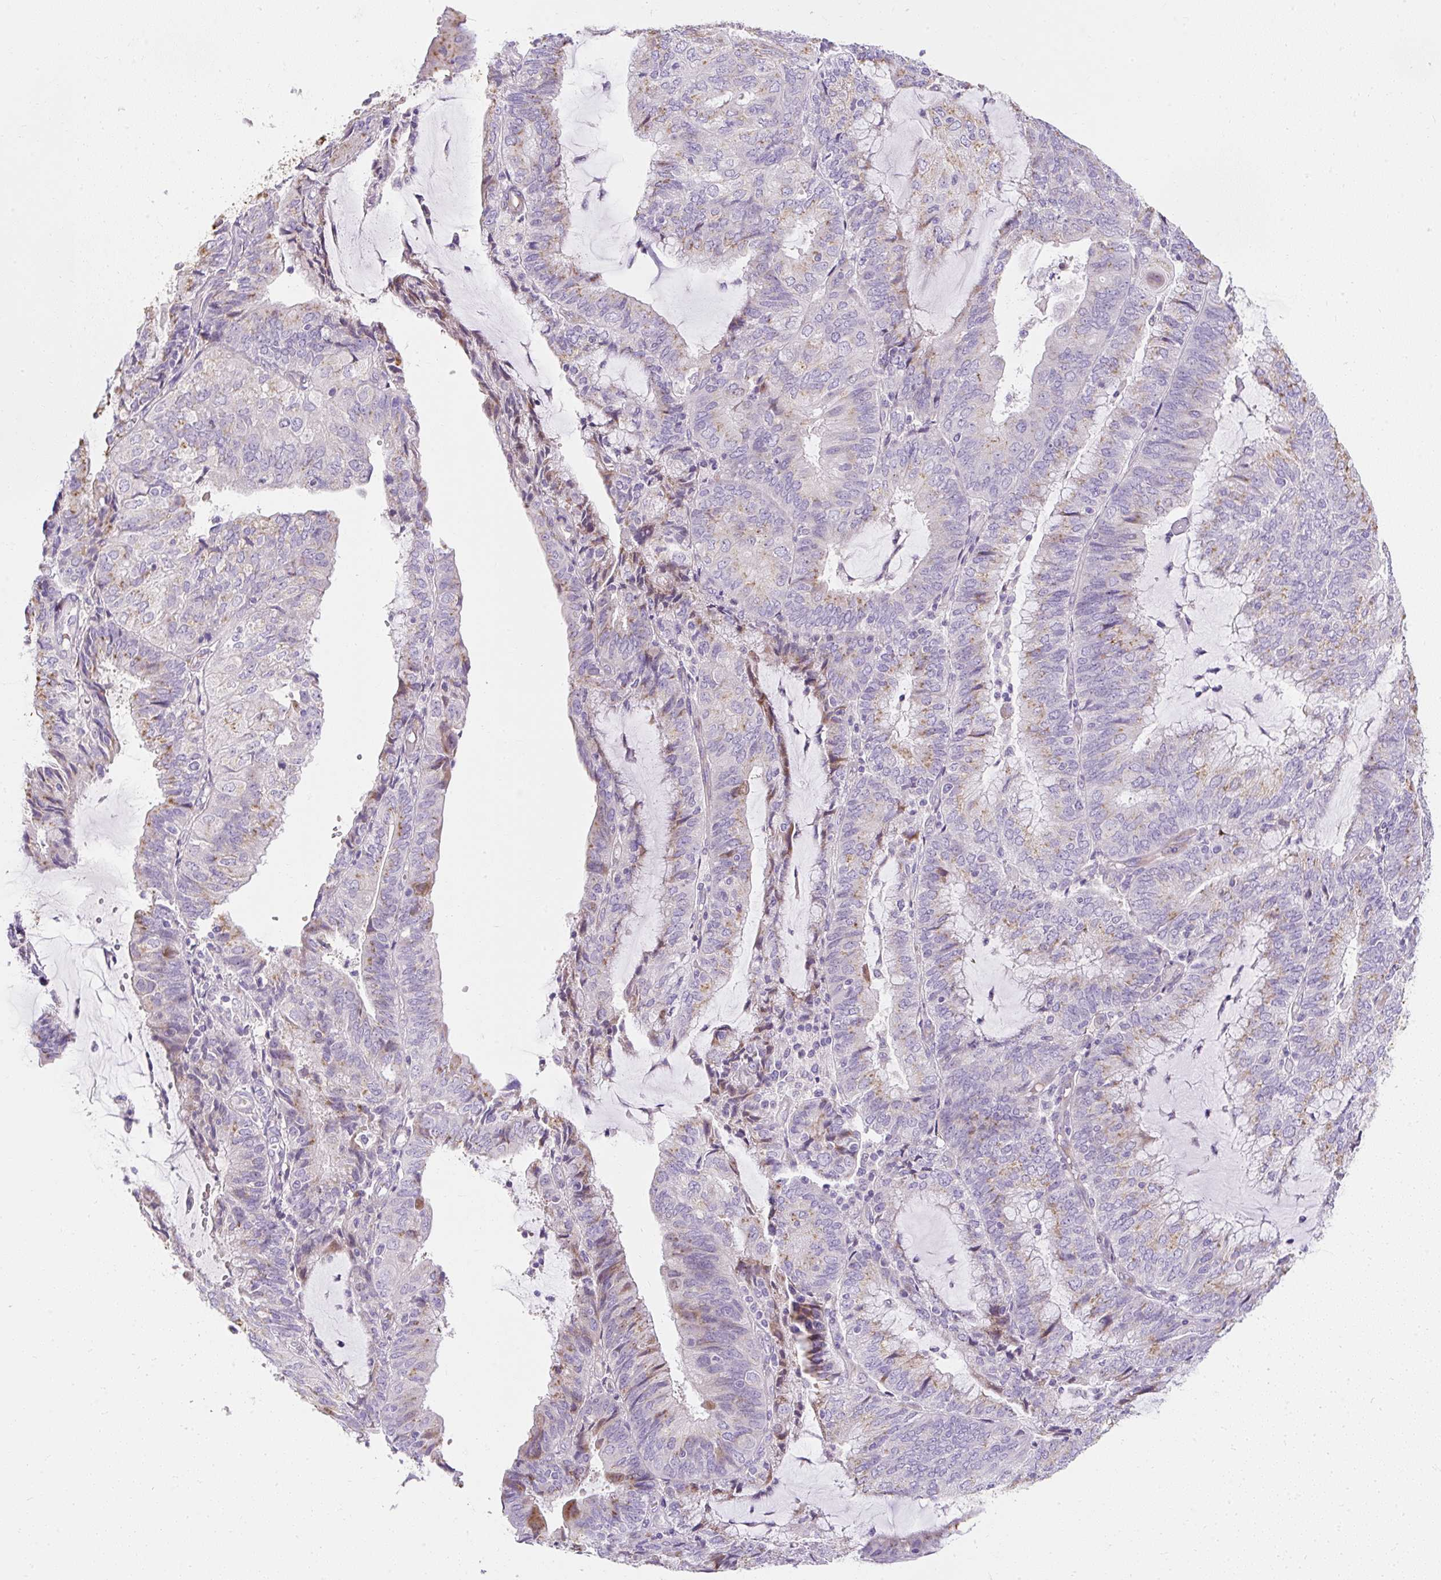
{"staining": {"intensity": "moderate", "quantity": "25%-75%", "location": "cytoplasmic/membranous"}, "tissue": "endometrial cancer", "cell_type": "Tumor cells", "image_type": "cancer", "snomed": [{"axis": "morphology", "description": "Adenocarcinoma, NOS"}, {"axis": "topography", "description": "Endometrium"}], "caption": "High-power microscopy captured an immunohistochemistry histopathology image of endometrial adenocarcinoma, revealing moderate cytoplasmic/membranous staining in approximately 25%-75% of tumor cells.", "gene": "DTX4", "patient": {"sex": "female", "age": 81}}